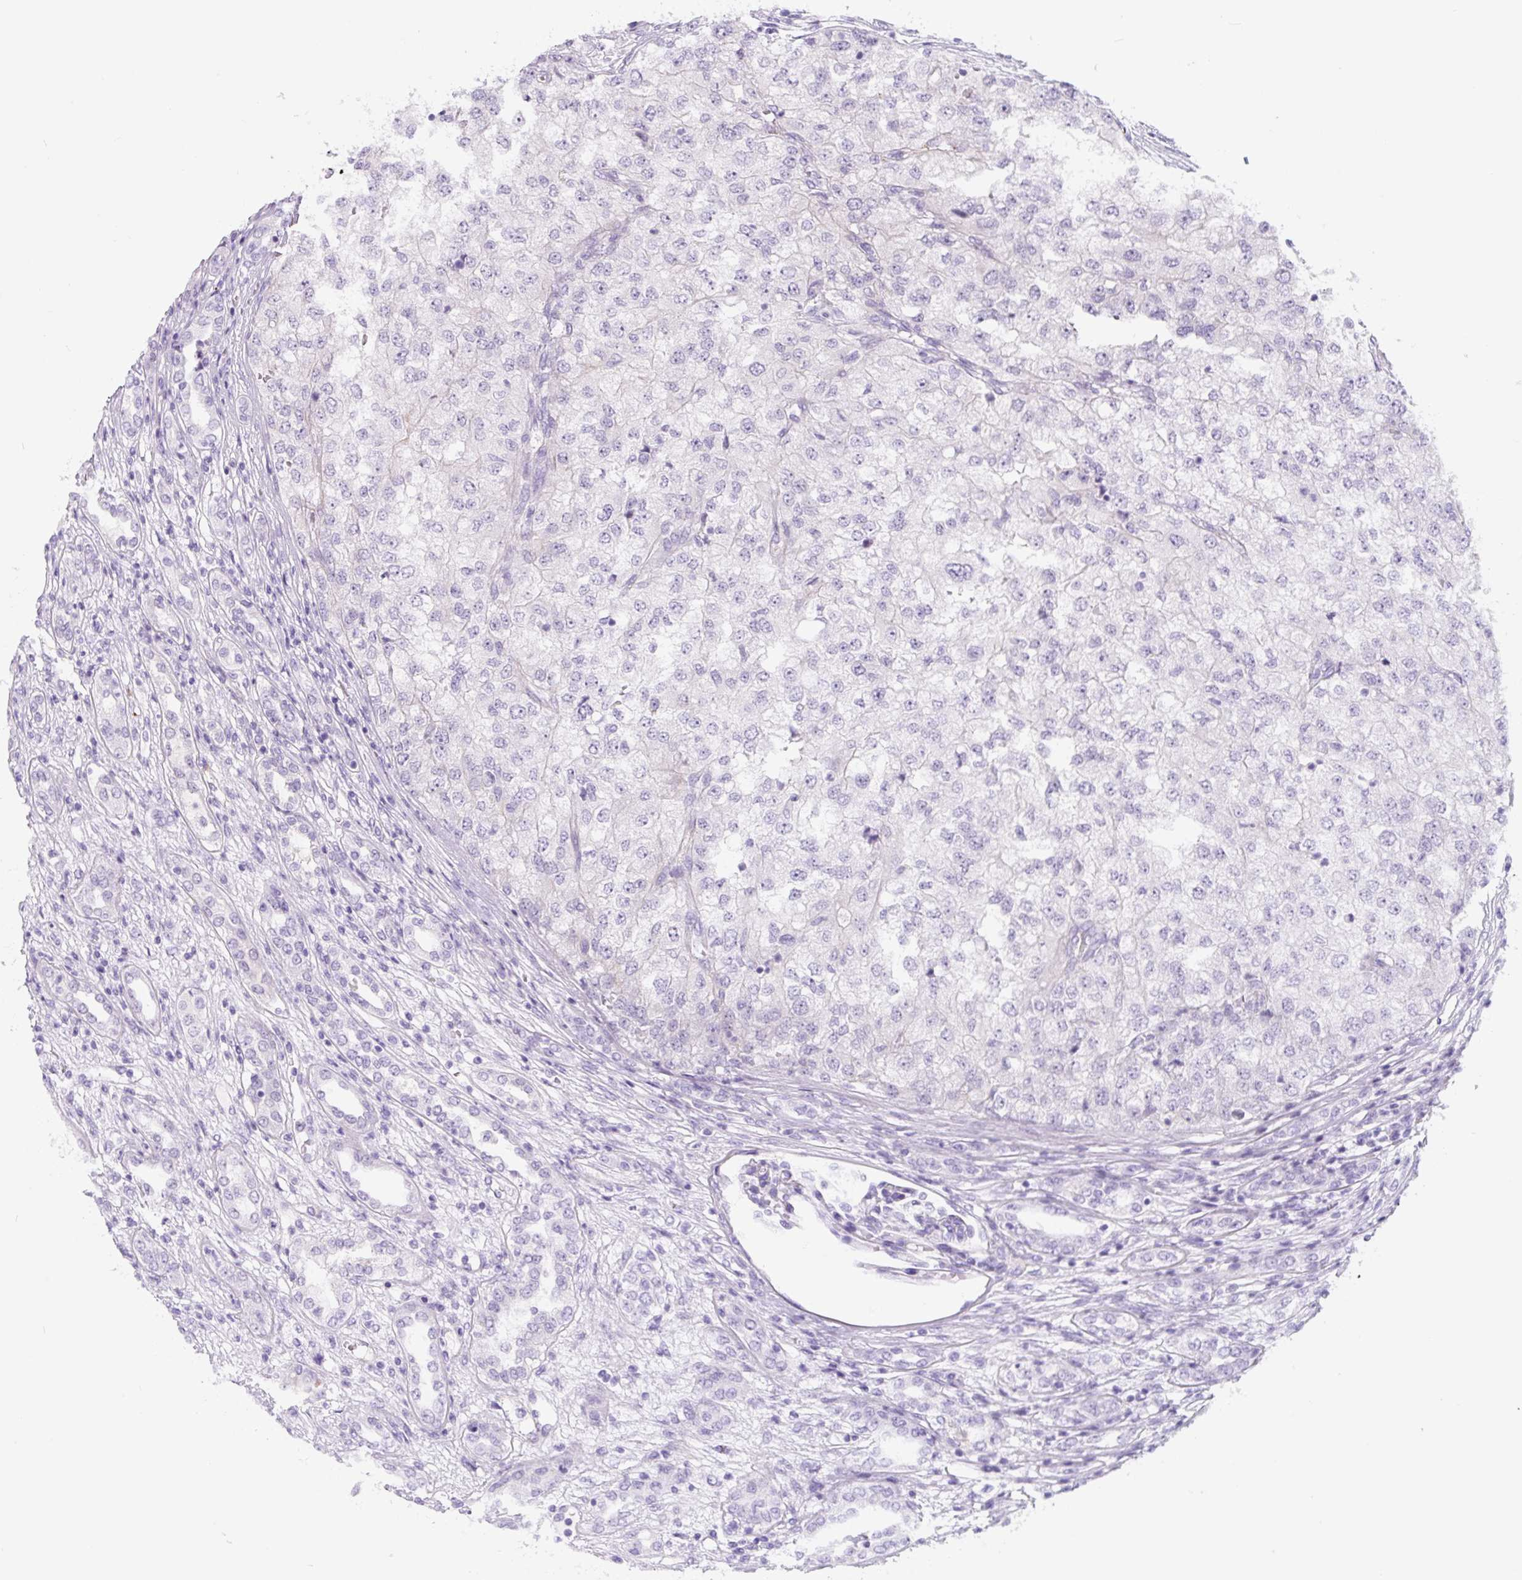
{"staining": {"intensity": "negative", "quantity": "none", "location": "none"}, "tissue": "renal cancer", "cell_type": "Tumor cells", "image_type": "cancer", "snomed": [{"axis": "morphology", "description": "Adenocarcinoma, NOS"}, {"axis": "topography", "description": "Kidney"}], "caption": "A high-resolution histopathology image shows immunohistochemistry staining of renal cancer (adenocarcinoma), which demonstrates no significant expression in tumor cells.", "gene": "CCL25", "patient": {"sex": "female", "age": 54}}